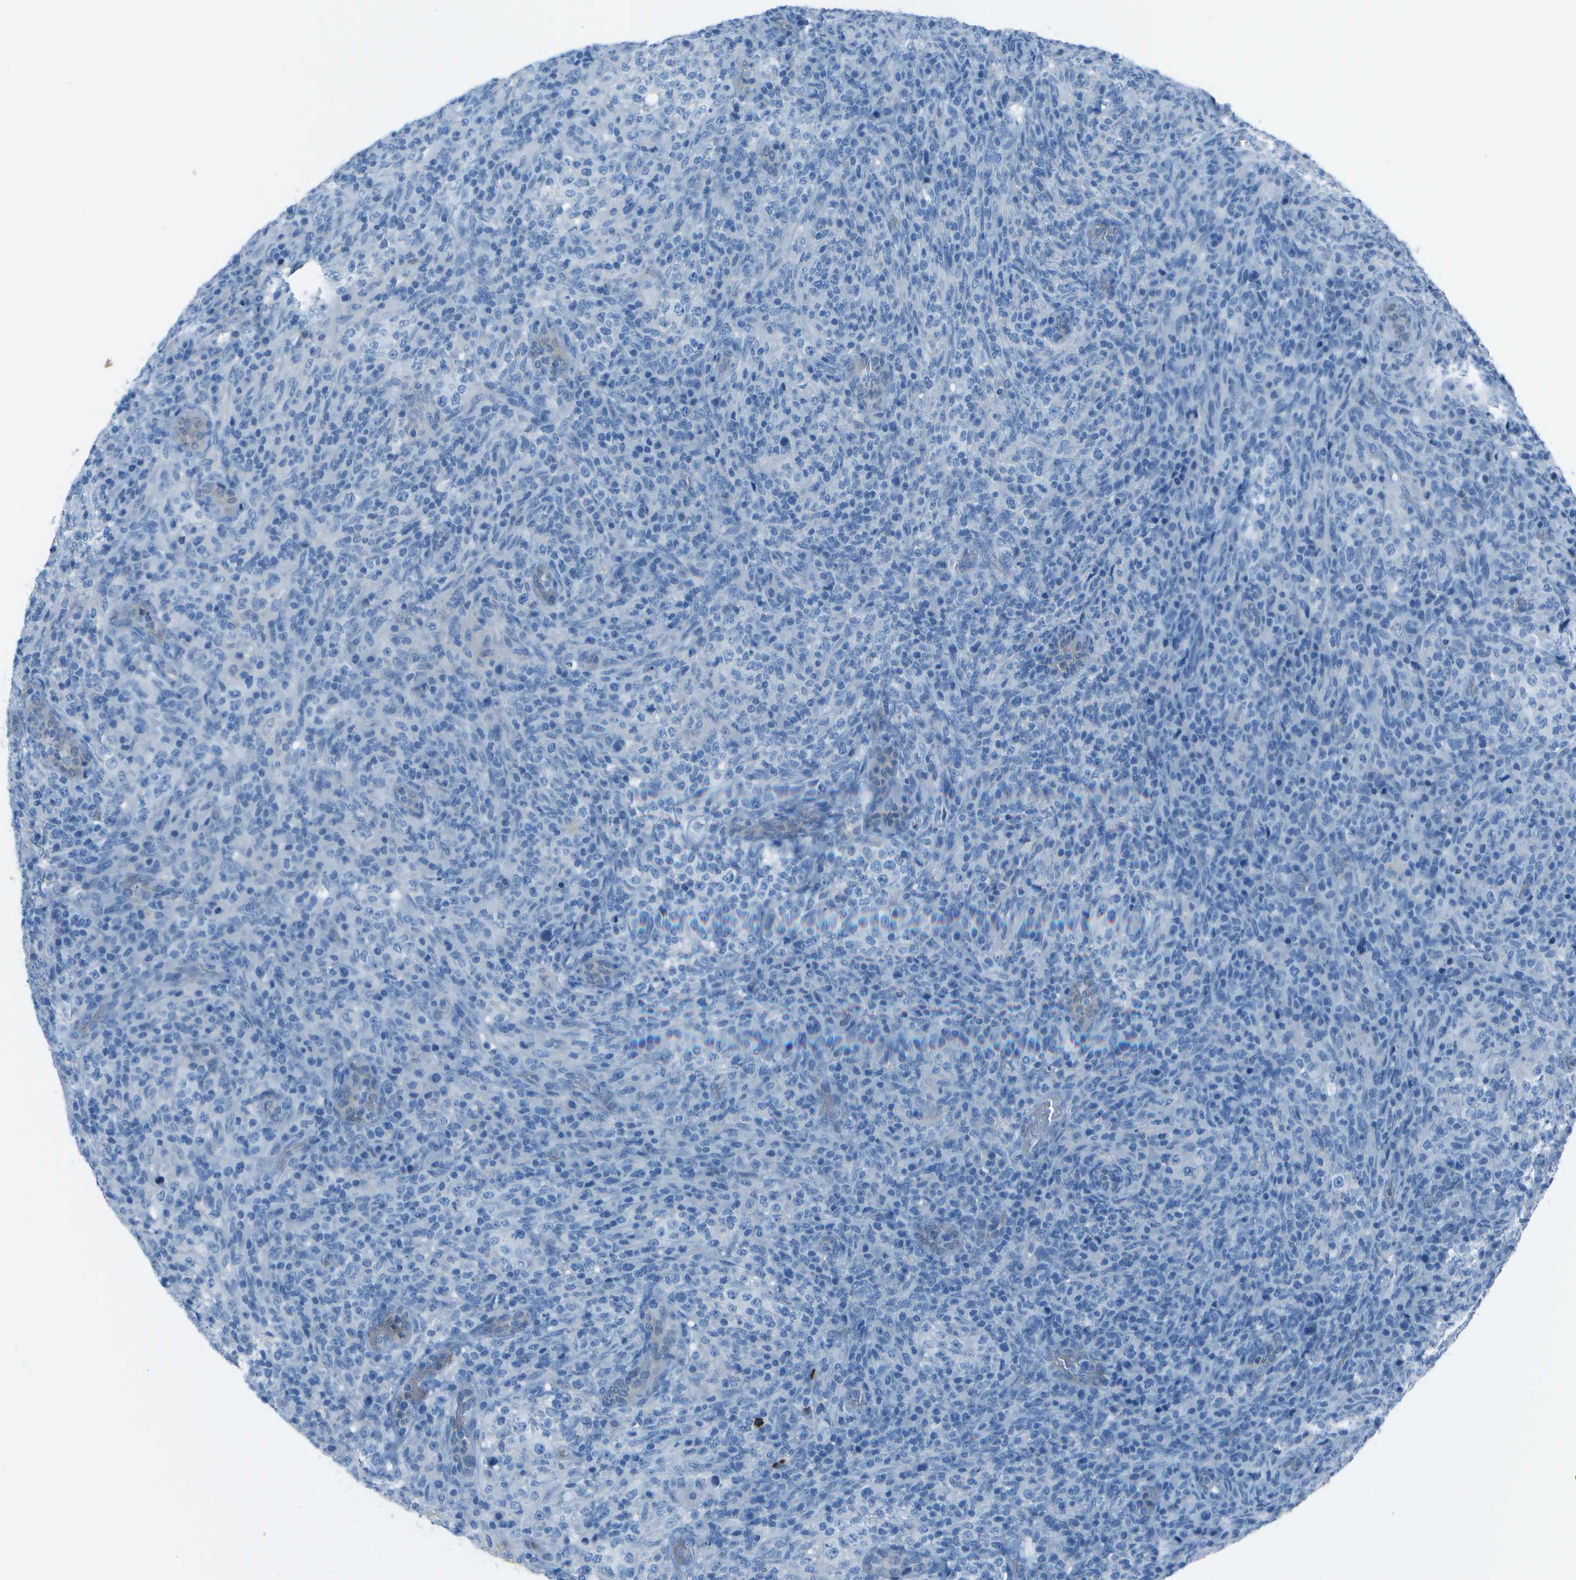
{"staining": {"intensity": "negative", "quantity": "none", "location": "none"}, "tissue": "lymphoma", "cell_type": "Tumor cells", "image_type": "cancer", "snomed": [{"axis": "morphology", "description": "Malignant lymphoma, non-Hodgkin's type, High grade"}, {"axis": "topography", "description": "Lymph node"}], "caption": "A photomicrograph of human high-grade malignant lymphoma, non-Hodgkin's type is negative for staining in tumor cells.", "gene": "ASL", "patient": {"sex": "female", "age": 76}}